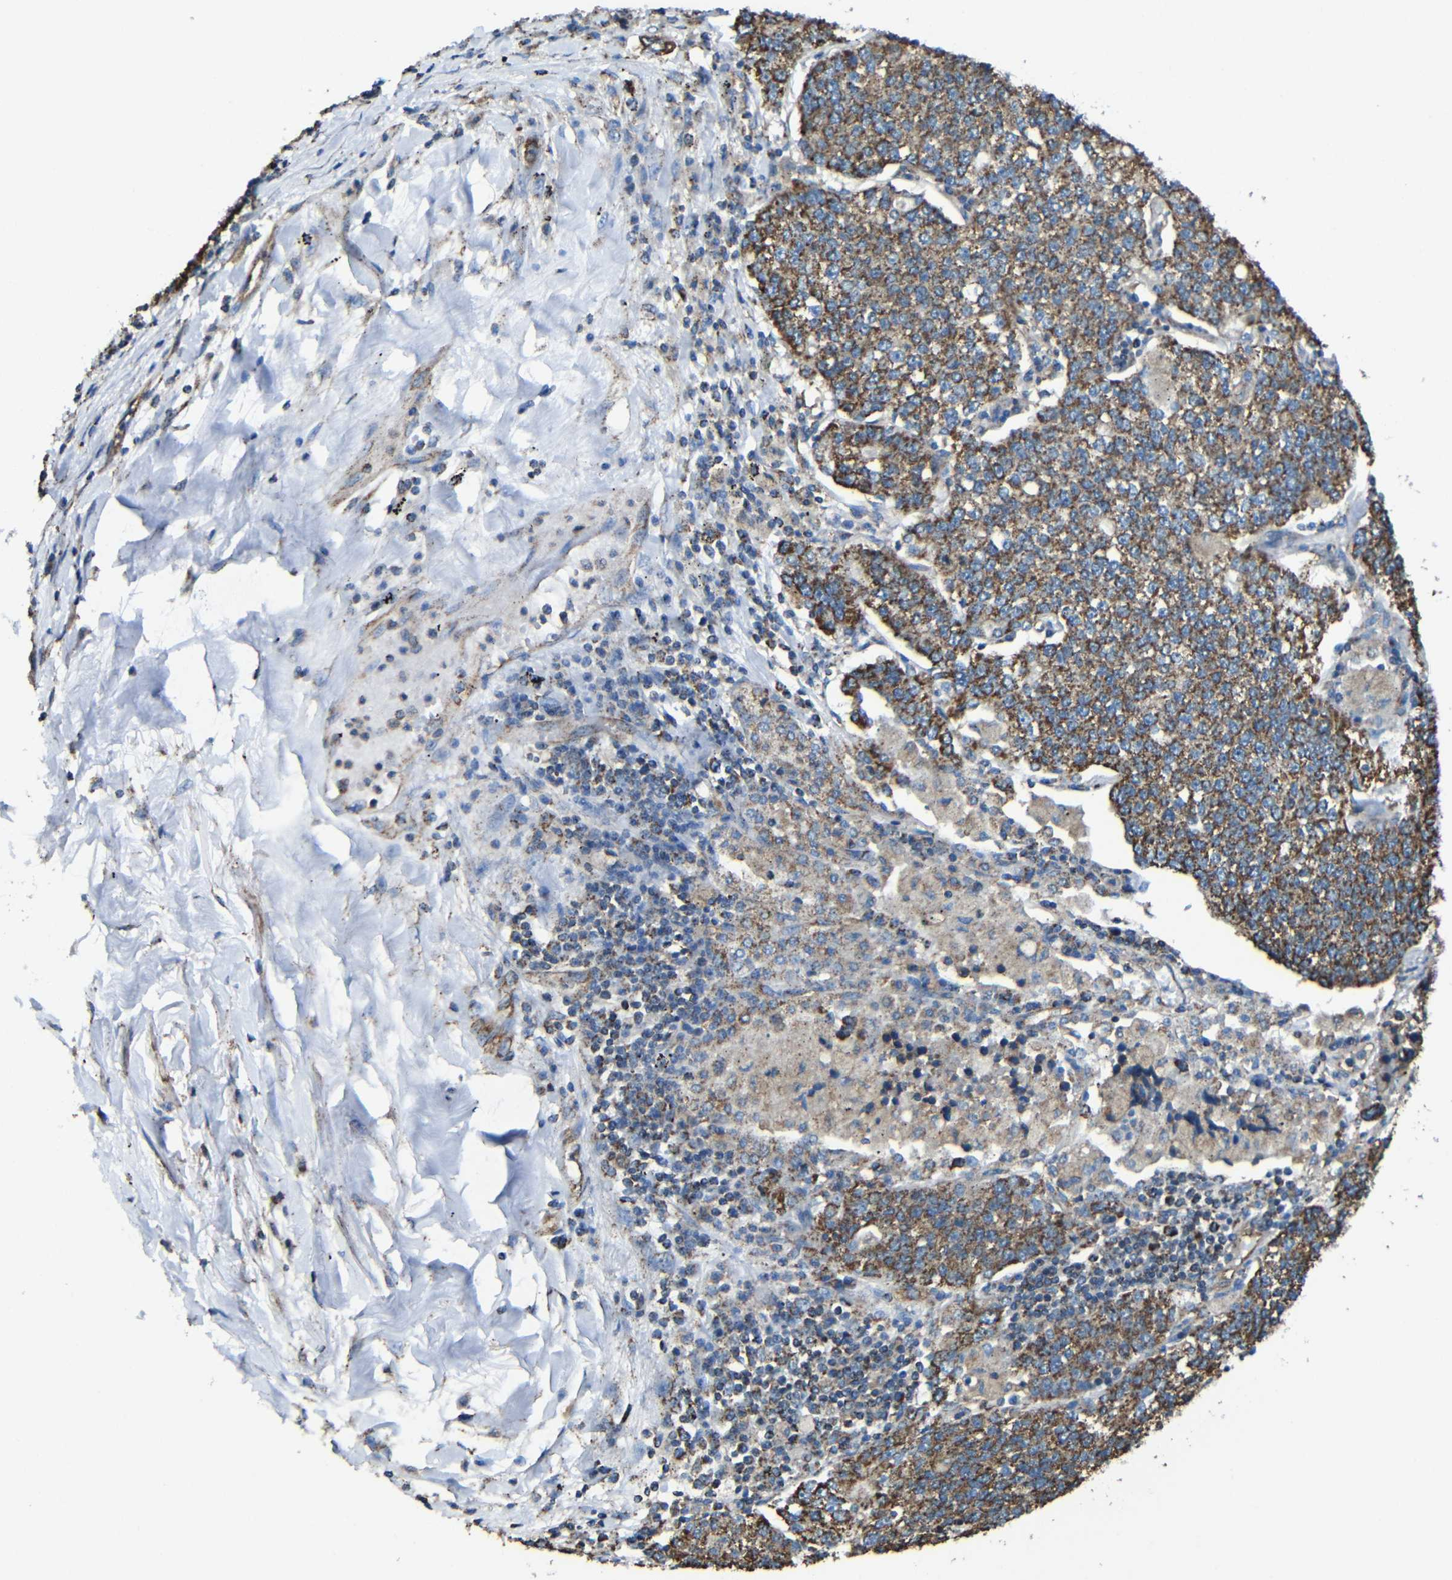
{"staining": {"intensity": "strong", "quantity": ">75%", "location": "cytoplasmic/membranous"}, "tissue": "lung cancer", "cell_type": "Tumor cells", "image_type": "cancer", "snomed": [{"axis": "morphology", "description": "Adenocarcinoma, NOS"}, {"axis": "topography", "description": "Lung"}], "caption": "DAB immunohistochemical staining of adenocarcinoma (lung) displays strong cytoplasmic/membranous protein positivity in about >75% of tumor cells.", "gene": "INTS6L", "patient": {"sex": "male", "age": 49}}